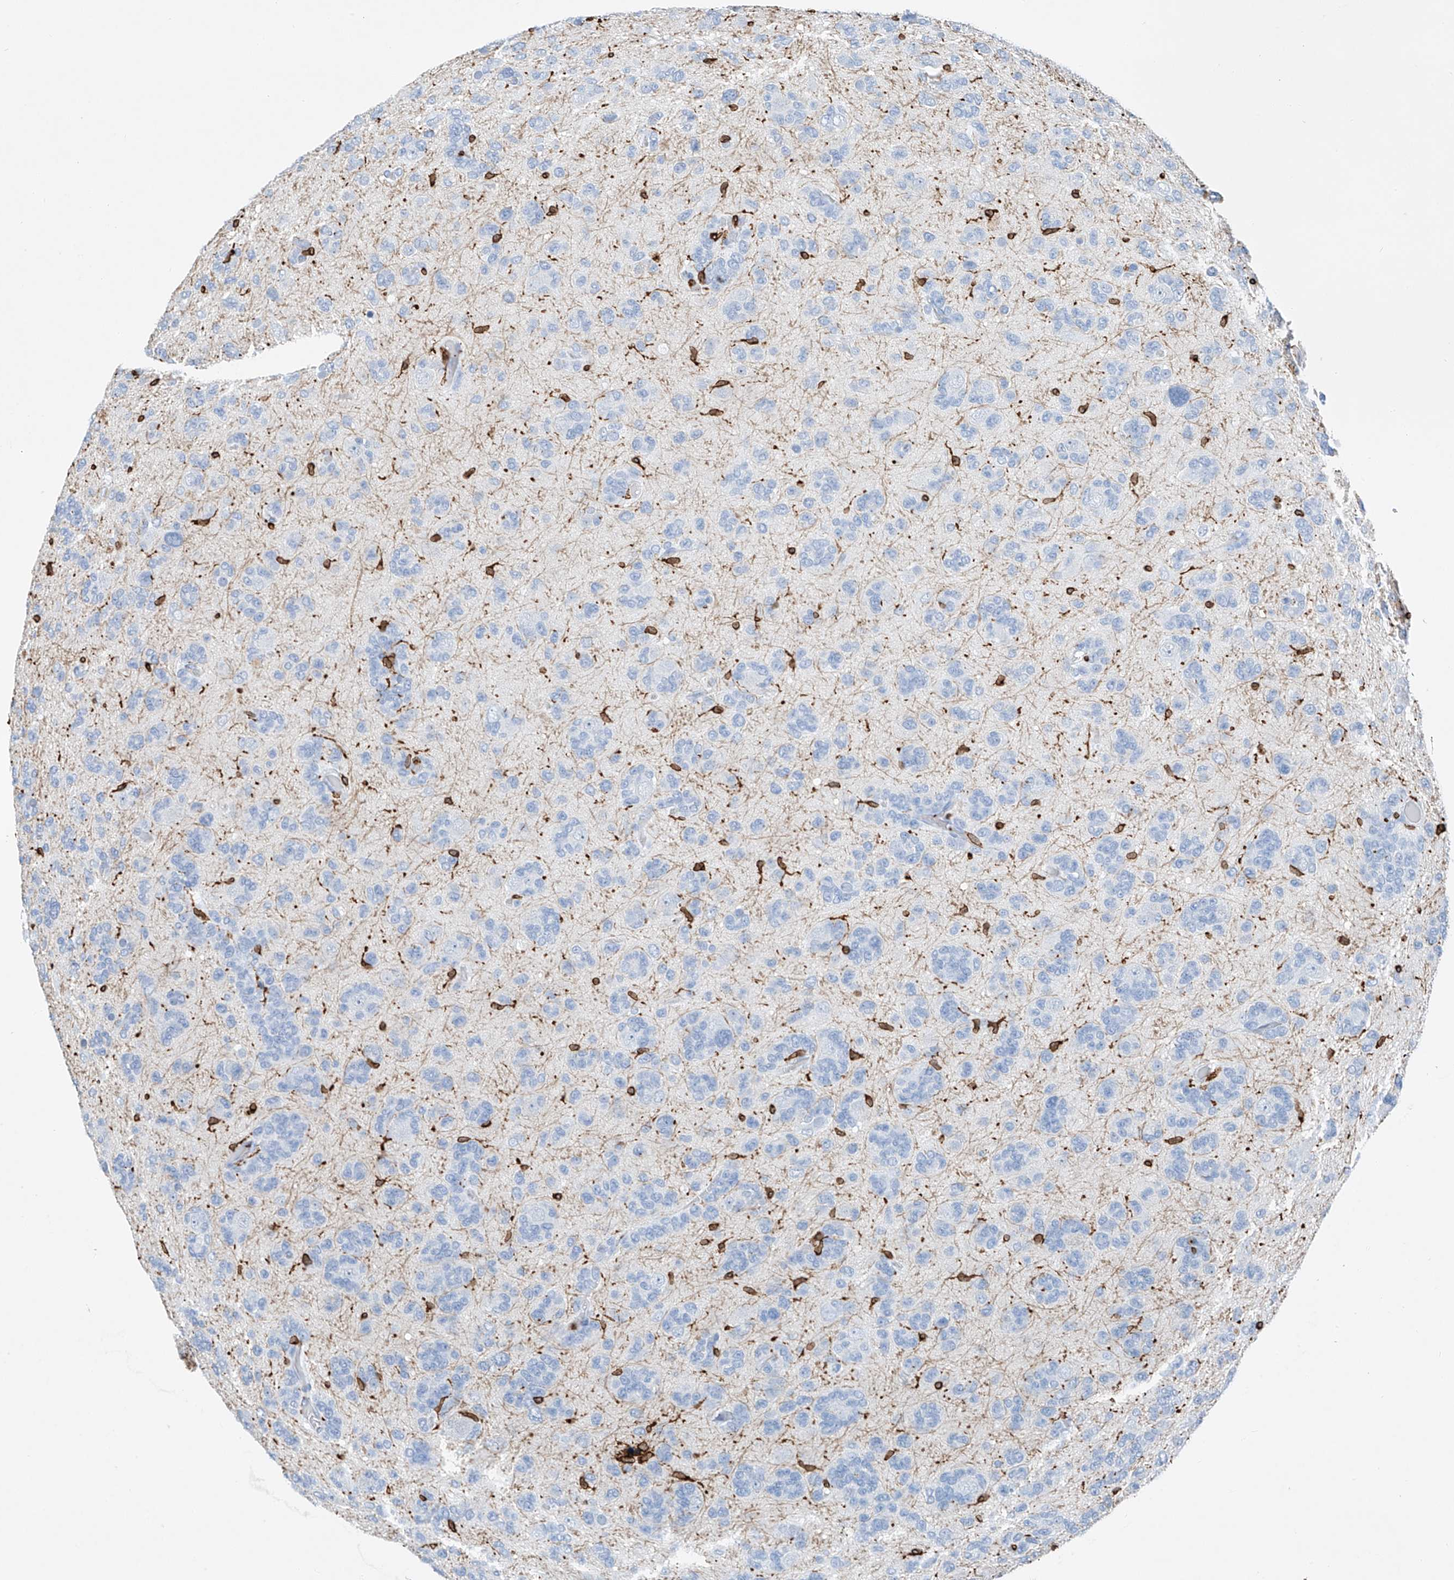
{"staining": {"intensity": "negative", "quantity": "none", "location": "none"}, "tissue": "glioma", "cell_type": "Tumor cells", "image_type": "cancer", "snomed": [{"axis": "morphology", "description": "Glioma, malignant, High grade"}, {"axis": "topography", "description": "Brain"}], "caption": "Image shows no significant protein staining in tumor cells of high-grade glioma (malignant).", "gene": "TBXAS1", "patient": {"sex": "female", "age": 59}}